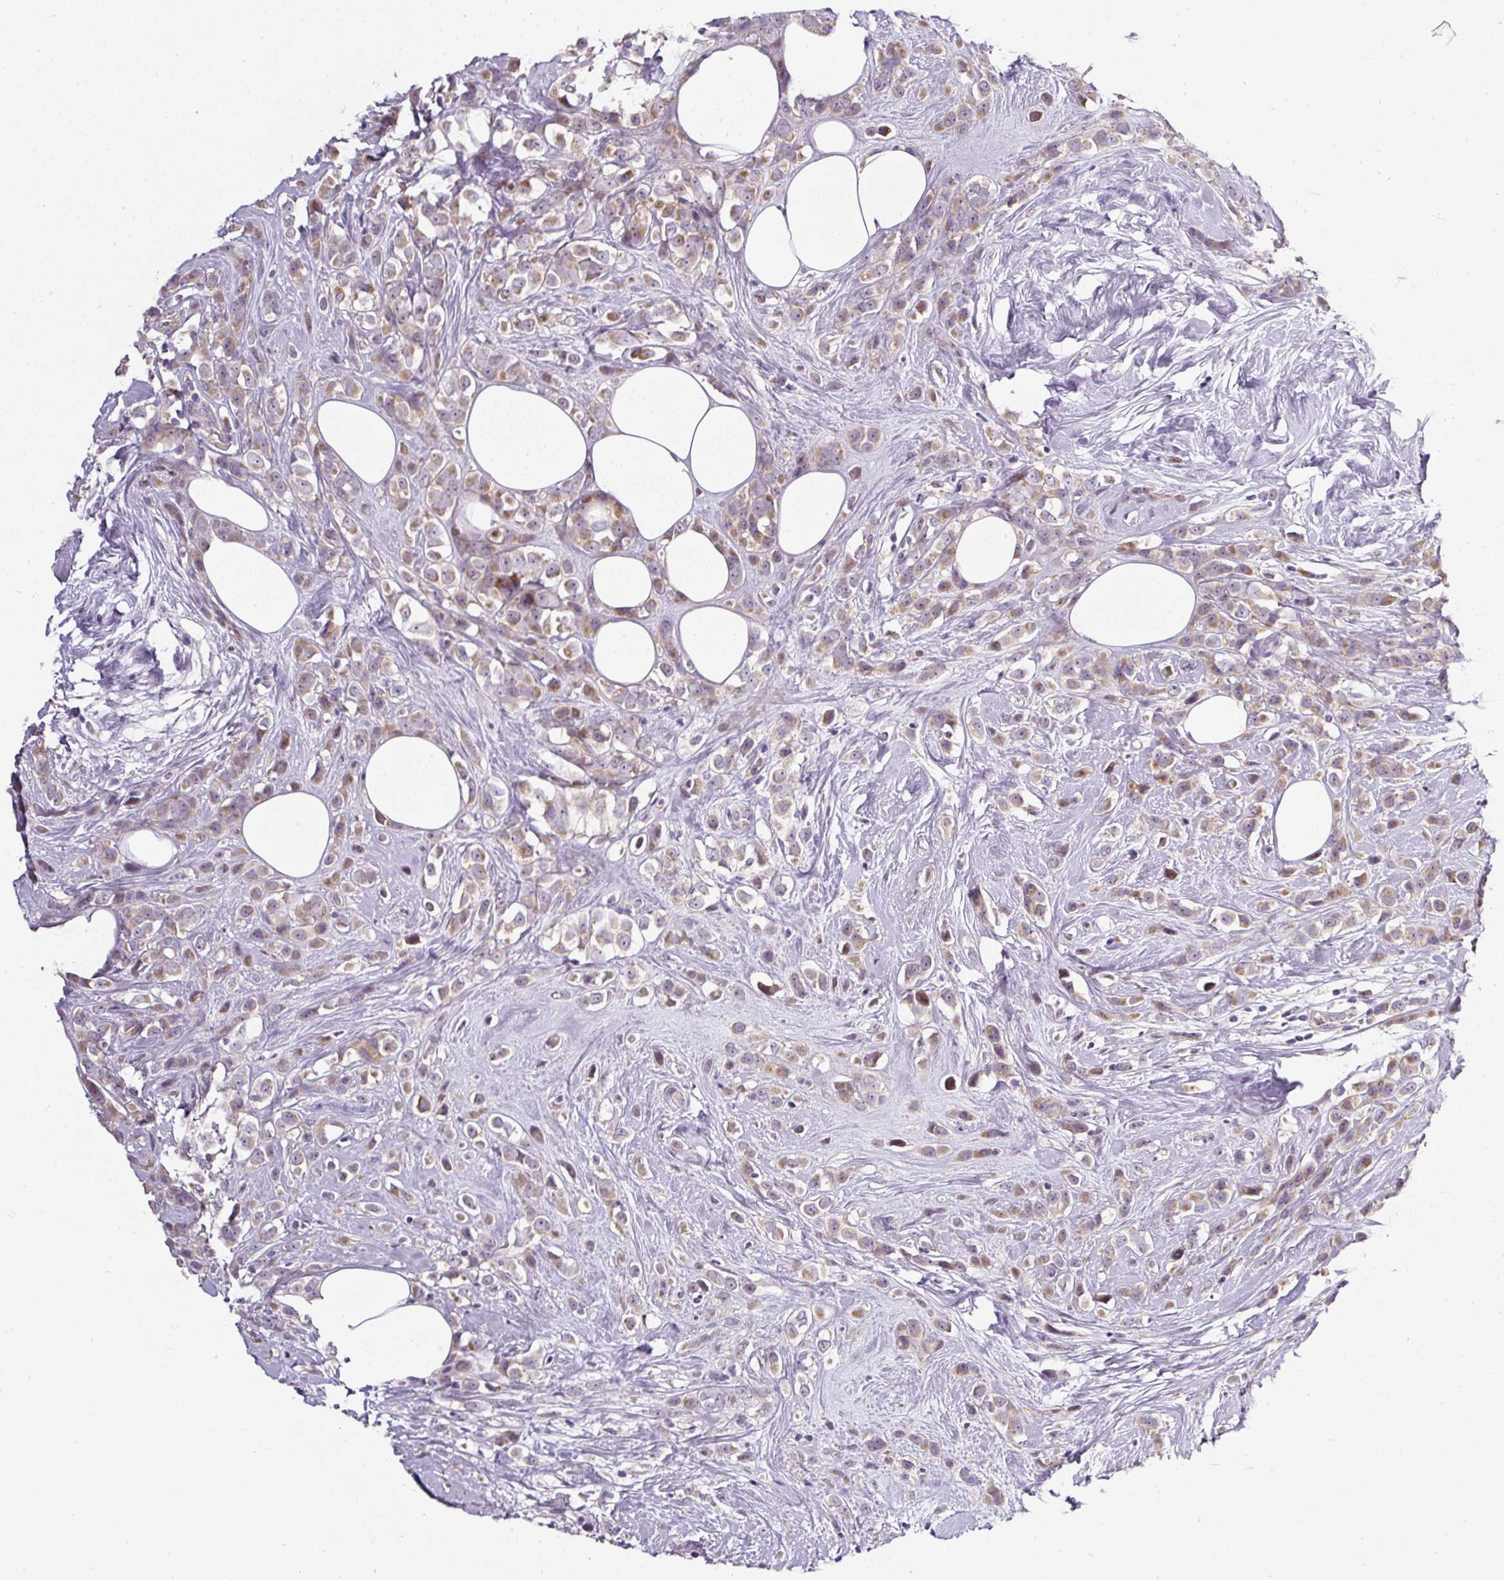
{"staining": {"intensity": "moderate", "quantity": "25%-75%", "location": "cytoplasmic/membranous"}, "tissue": "breast cancer", "cell_type": "Tumor cells", "image_type": "cancer", "snomed": [{"axis": "morphology", "description": "Duct carcinoma"}, {"axis": "topography", "description": "Breast"}], "caption": "Breast cancer (intraductal carcinoma) stained for a protein exhibits moderate cytoplasmic/membranous positivity in tumor cells.", "gene": "HPS4", "patient": {"sex": "female", "age": 80}}